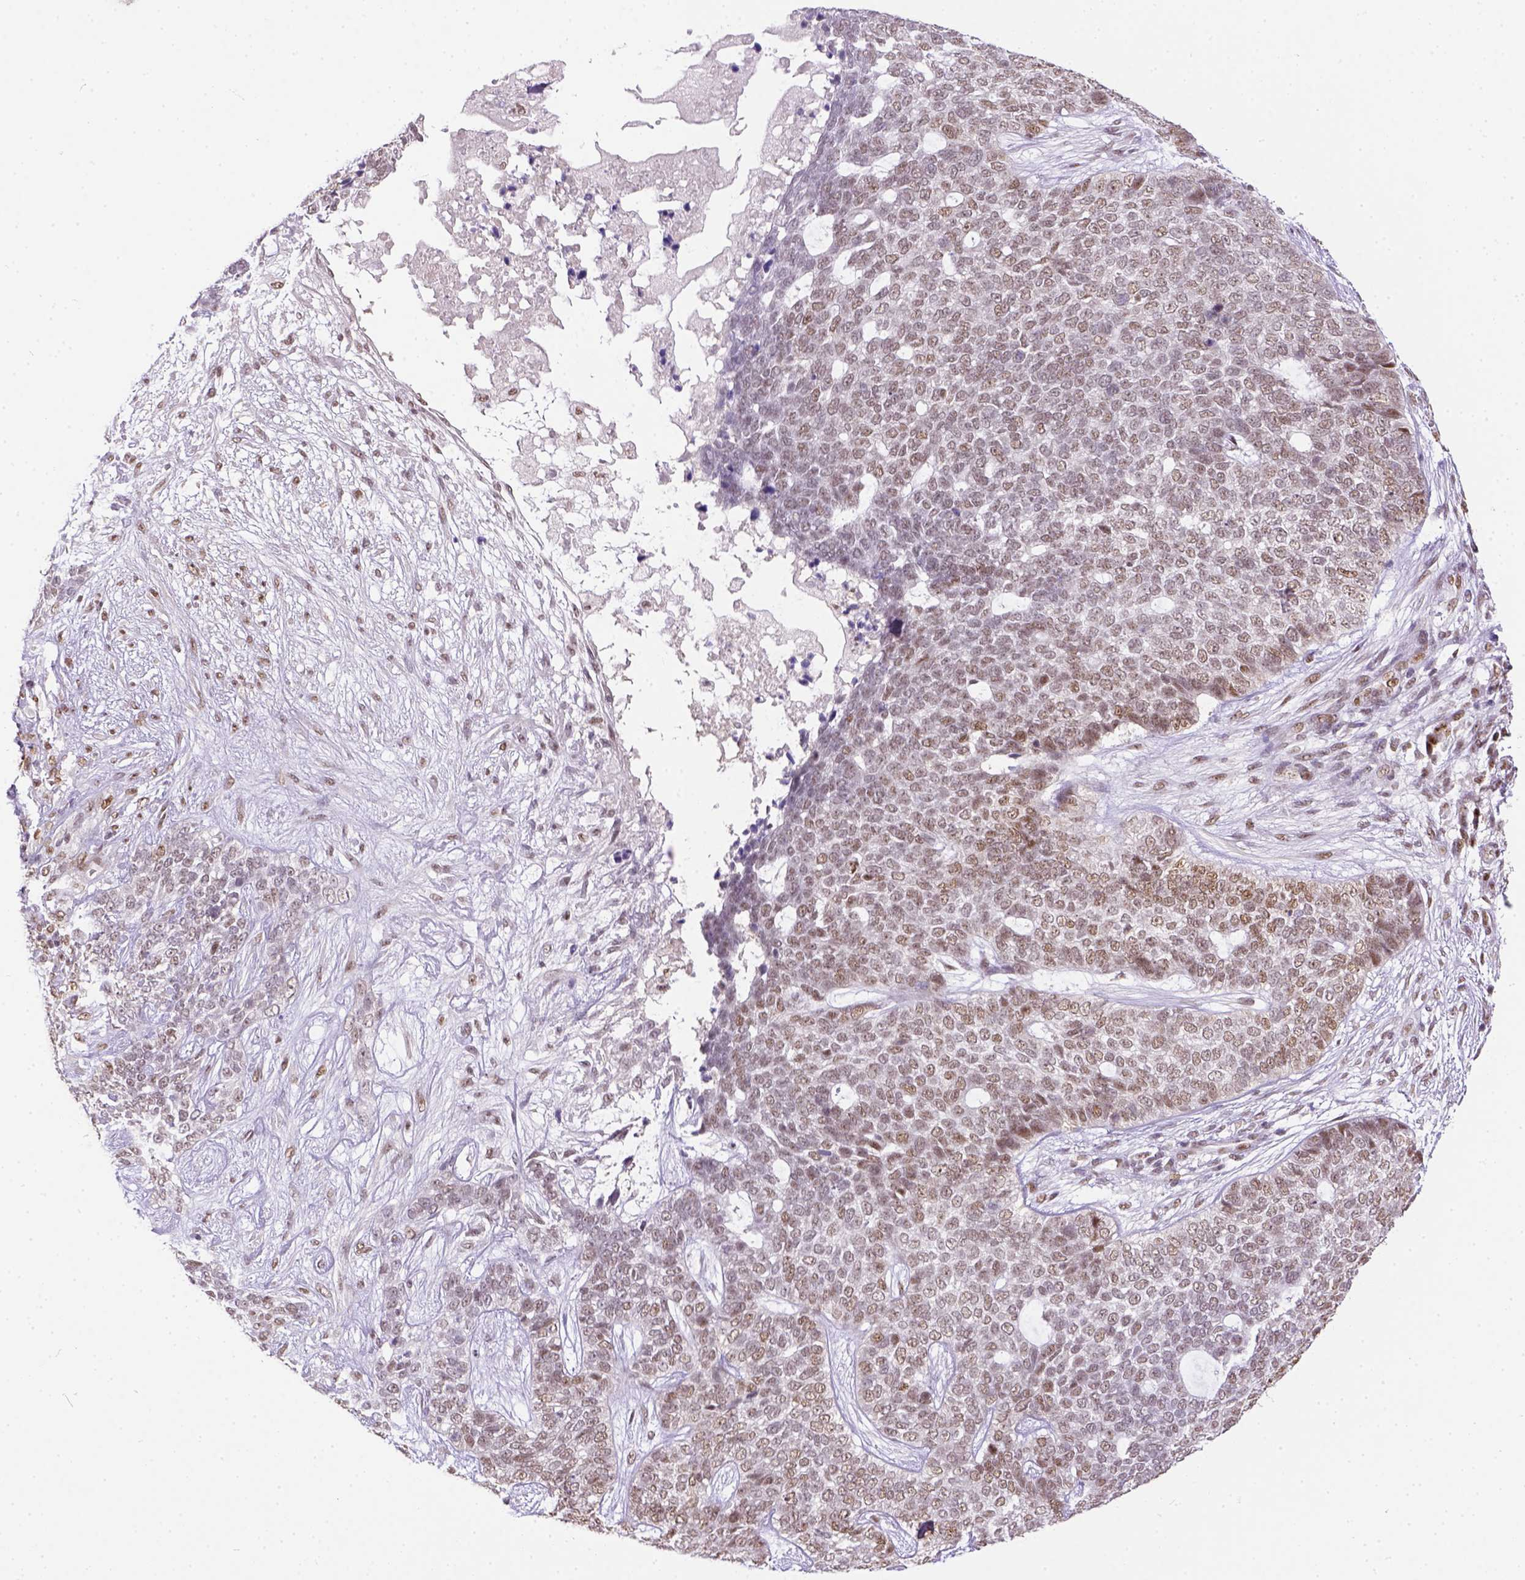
{"staining": {"intensity": "weak", "quantity": ">75%", "location": "nuclear"}, "tissue": "skin cancer", "cell_type": "Tumor cells", "image_type": "cancer", "snomed": [{"axis": "morphology", "description": "Basal cell carcinoma"}, {"axis": "topography", "description": "Skin"}], "caption": "Immunohistochemistry histopathology image of human basal cell carcinoma (skin) stained for a protein (brown), which demonstrates low levels of weak nuclear staining in approximately >75% of tumor cells.", "gene": "ERCC1", "patient": {"sex": "female", "age": 69}}